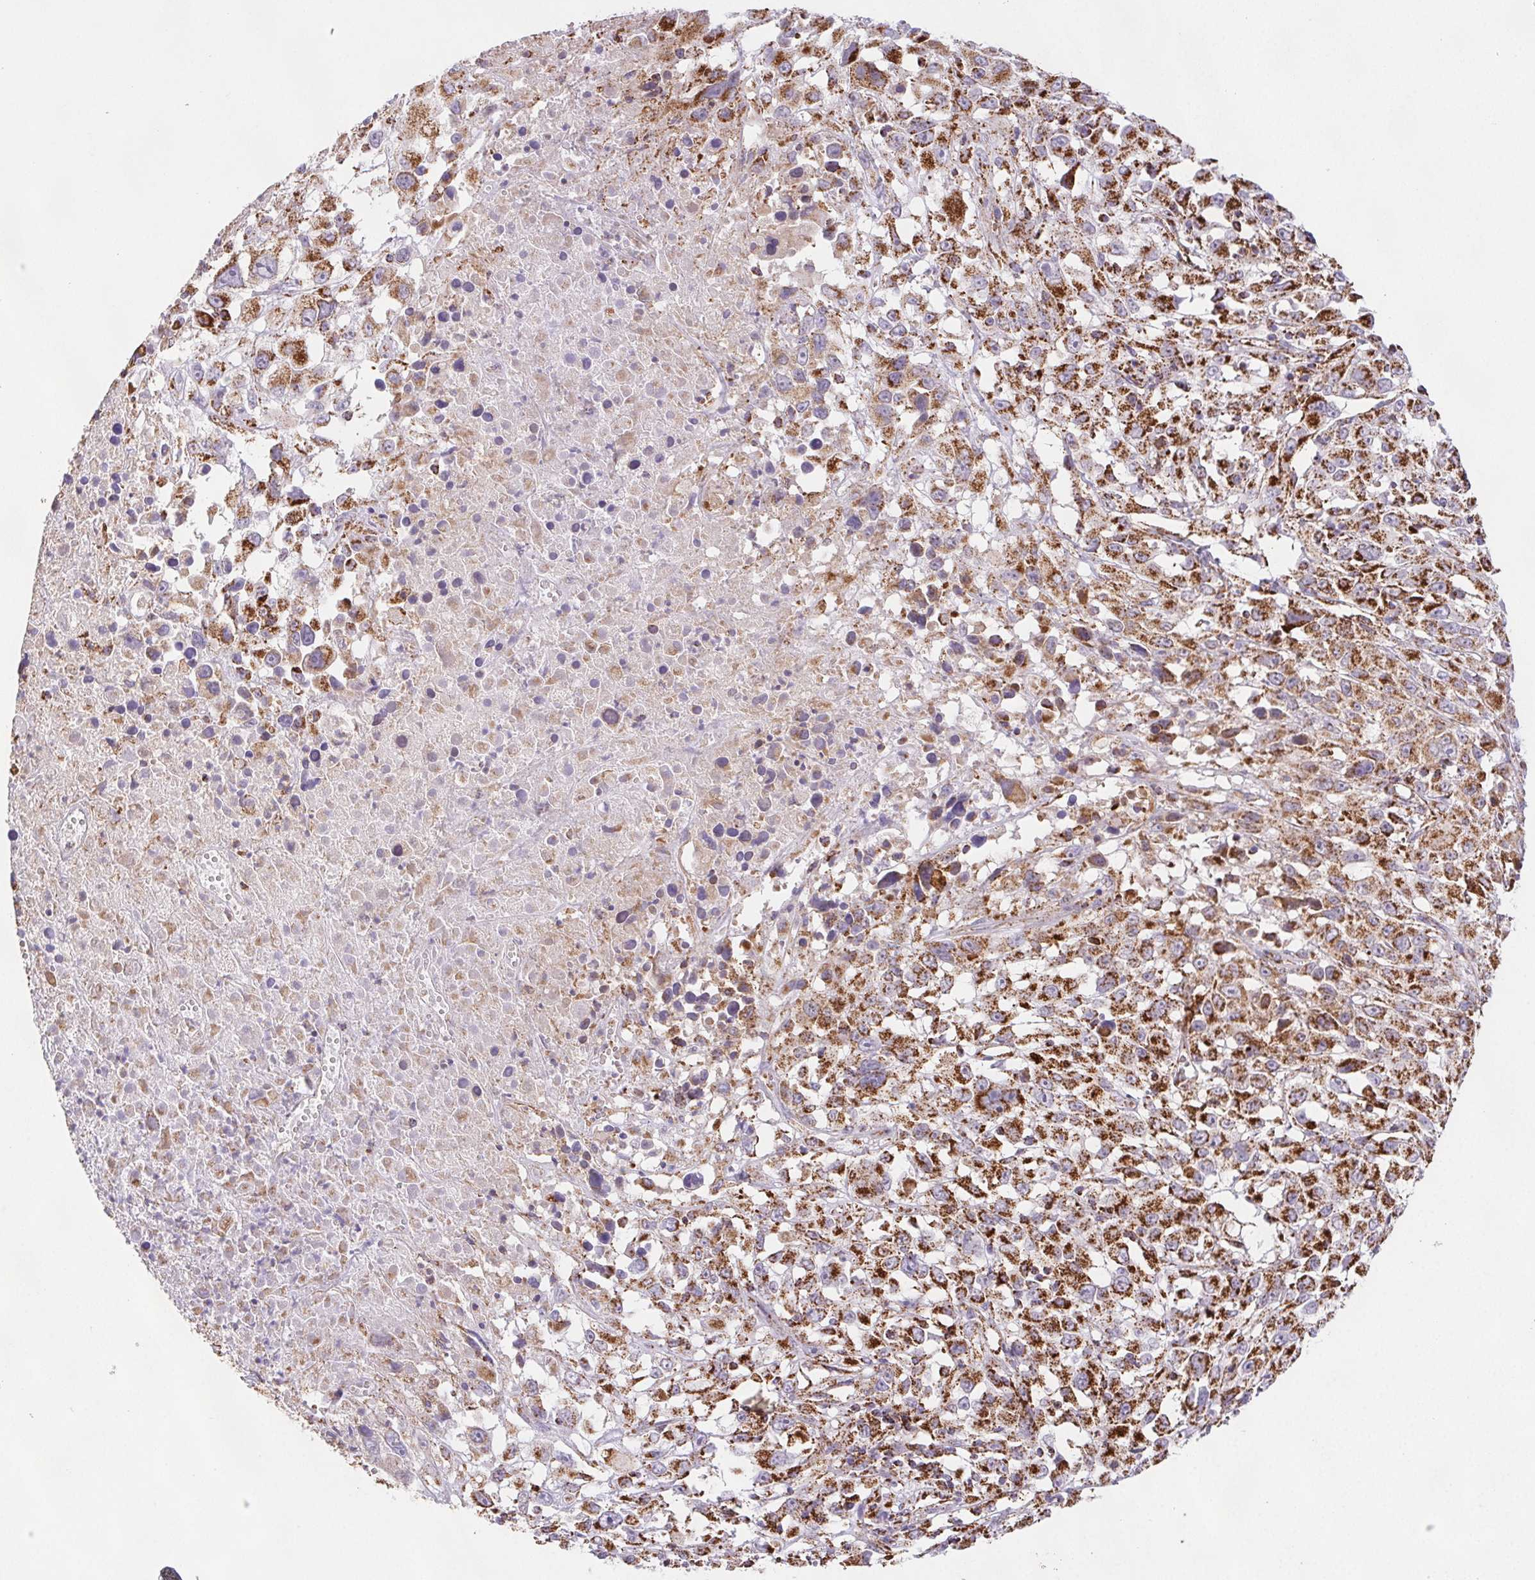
{"staining": {"intensity": "strong", "quantity": ">75%", "location": "cytoplasmic/membranous"}, "tissue": "melanoma", "cell_type": "Tumor cells", "image_type": "cancer", "snomed": [{"axis": "morphology", "description": "Malignant melanoma, Metastatic site"}, {"axis": "topography", "description": "Soft tissue"}], "caption": "Strong cytoplasmic/membranous protein staining is present in approximately >75% of tumor cells in melanoma.", "gene": "NIPSNAP2", "patient": {"sex": "male", "age": 50}}